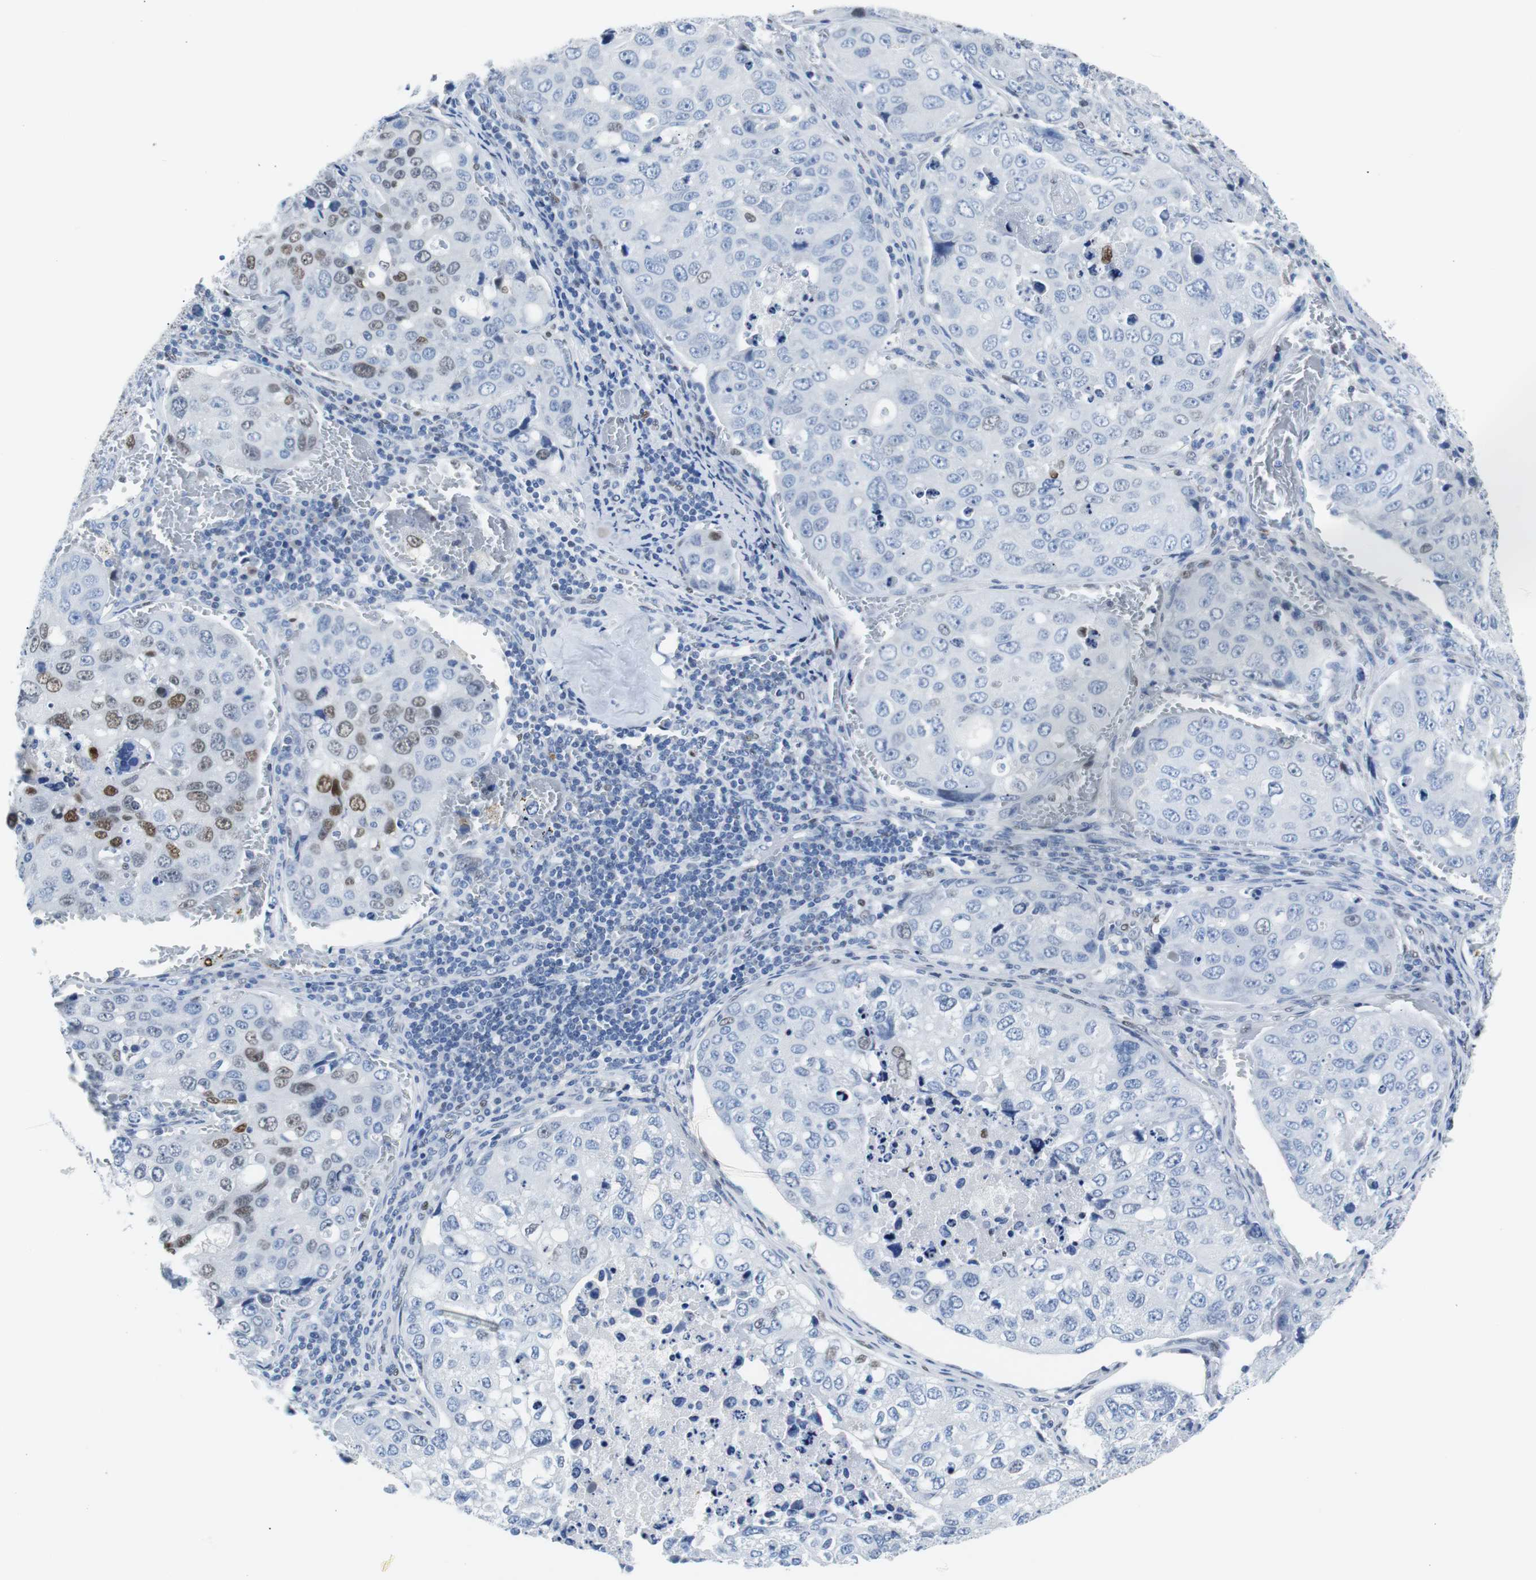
{"staining": {"intensity": "moderate", "quantity": "<25%", "location": "nuclear"}, "tissue": "urothelial cancer", "cell_type": "Tumor cells", "image_type": "cancer", "snomed": [{"axis": "morphology", "description": "Urothelial carcinoma, High grade"}, {"axis": "topography", "description": "Lymph node"}, {"axis": "topography", "description": "Urinary bladder"}], "caption": "Urothelial cancer stained for a protein (brown) displays moderate nuclear positive expression in about <25% of tumor cells.", "gene": "JUN", "patient": {"sex": "male", "age": 51}}